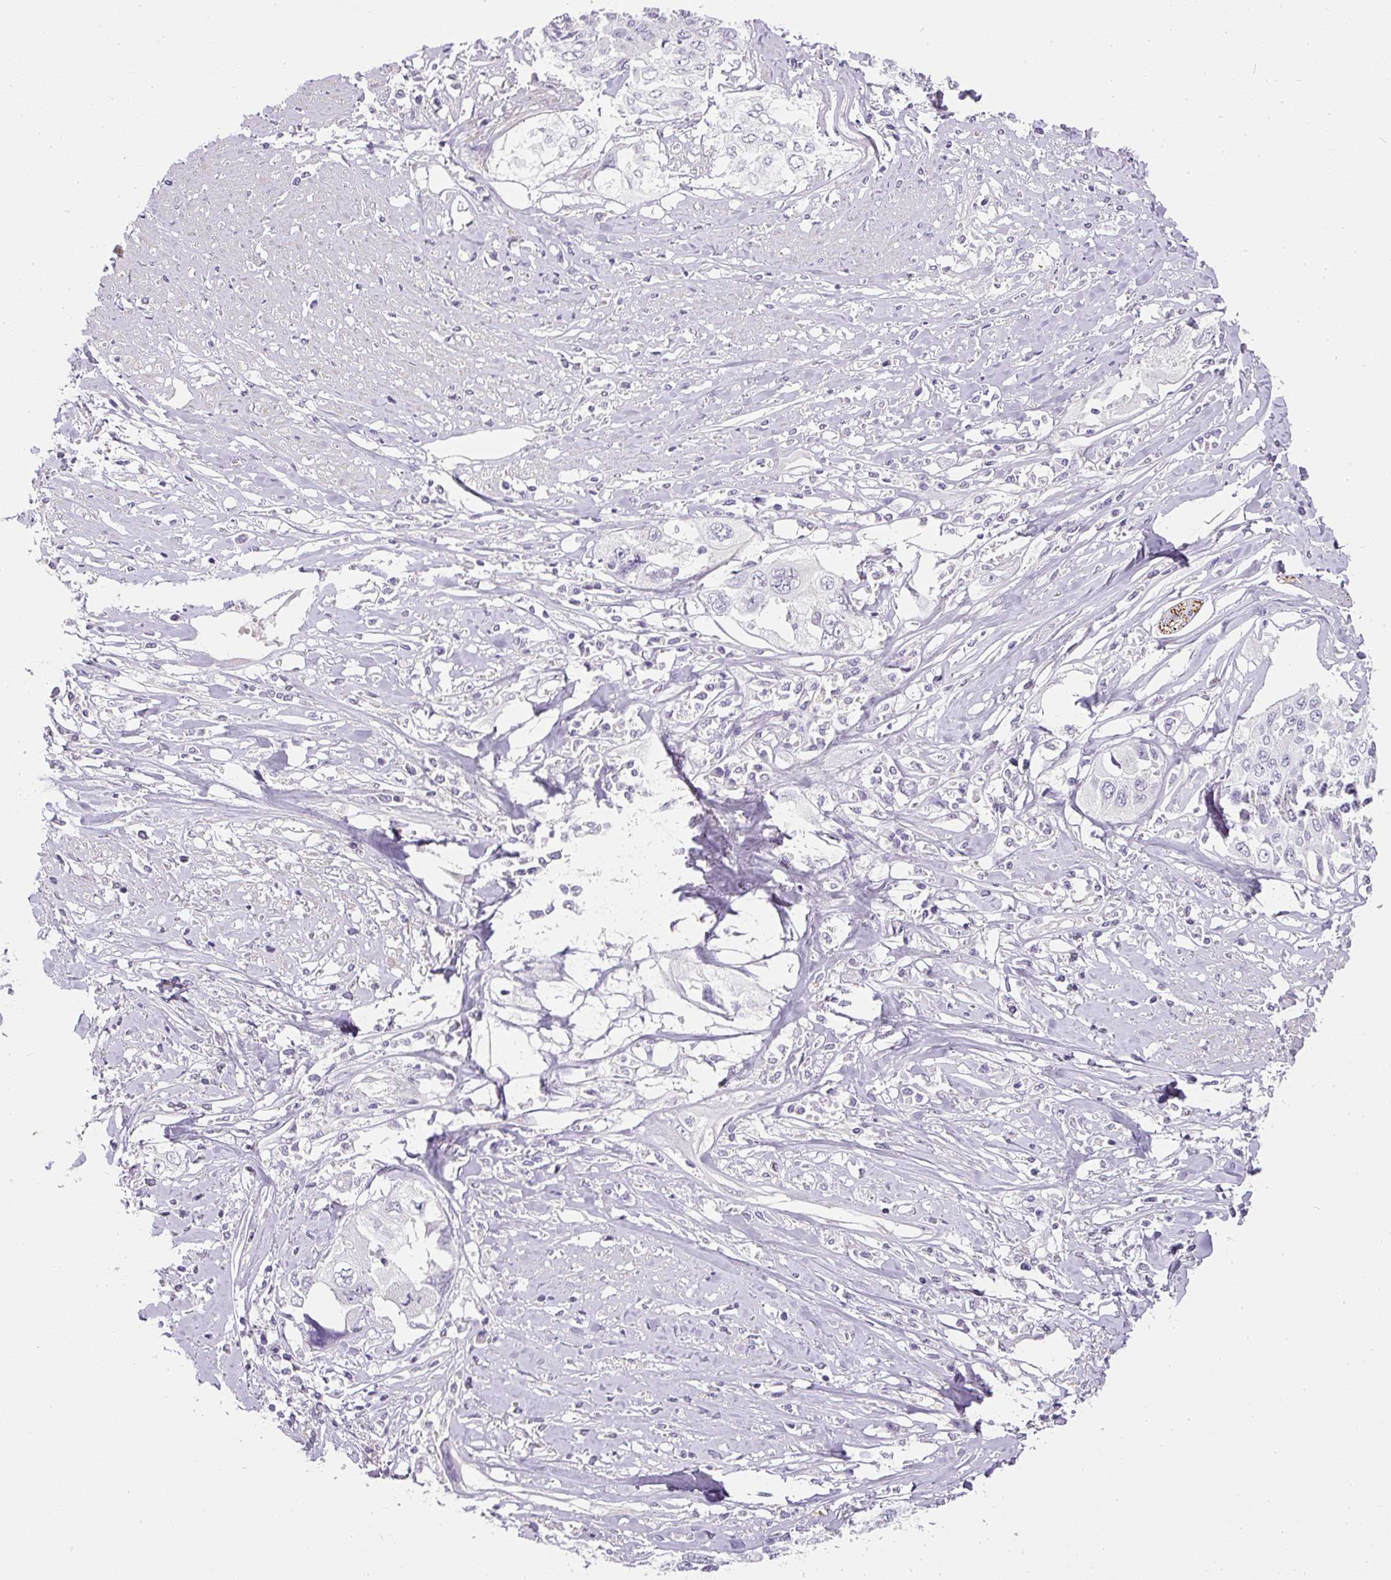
{"staining": {"intensity": "negative", "quantity": "none", "location": "none"}, "tissue": "cervical cancer", "cell_type": "Tumor cells", "image_type": "cancer", "snomed": [{"axis": "morphology", "description": "Squamous cell carcinoma, NOS"}, {"axis": "topography", "description": "Cervix"}], "caption": "Cervical cancer (squamous cell carcinoma) was stained to show a protein in brown. There is no significant expression in tumor cells.", "gene": "RAX2", "patient": {"sex": "female", "age": 31}}